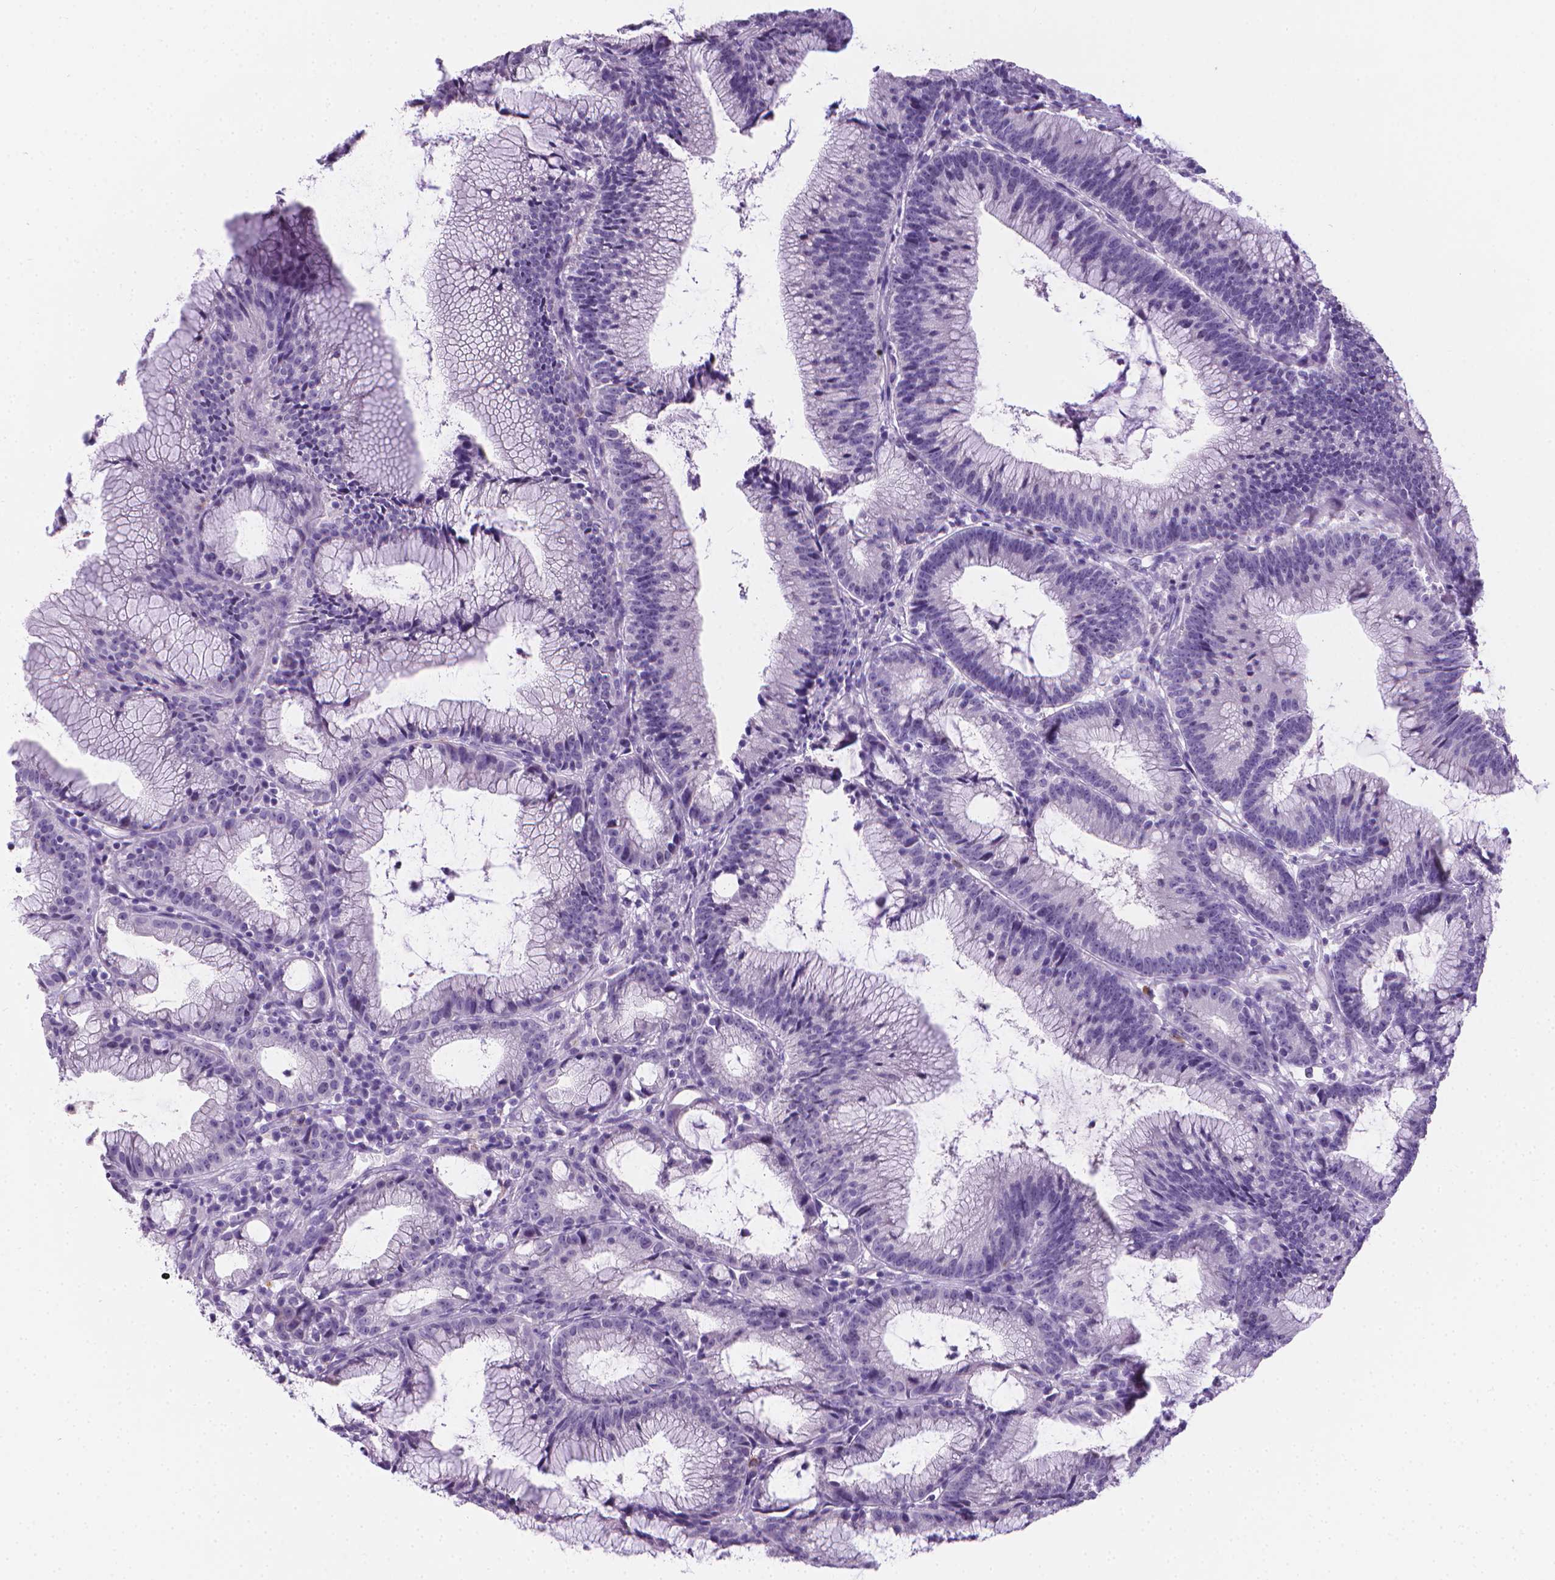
{"staining": {"intensity": "negative", "quantity": "none", "location": "none"}, "tissue": "colorectal cancer", "cell_type": "Tumor cells", "image_type": "cancer", "snomed": [{"axis": "morphology", "description": "Adenocarcinoma, NOS"}, {"axis": "topography", "description": "Colon"}], "caption": "An immunohistochemistry (IHC) histopathology image of colorectal adenocarcinoma is shown. There is no staining in tumor cells of colorectal adenocarcinoma.", "gene": "SPAG6", "patient": {"sex": "female", "age": 78}}